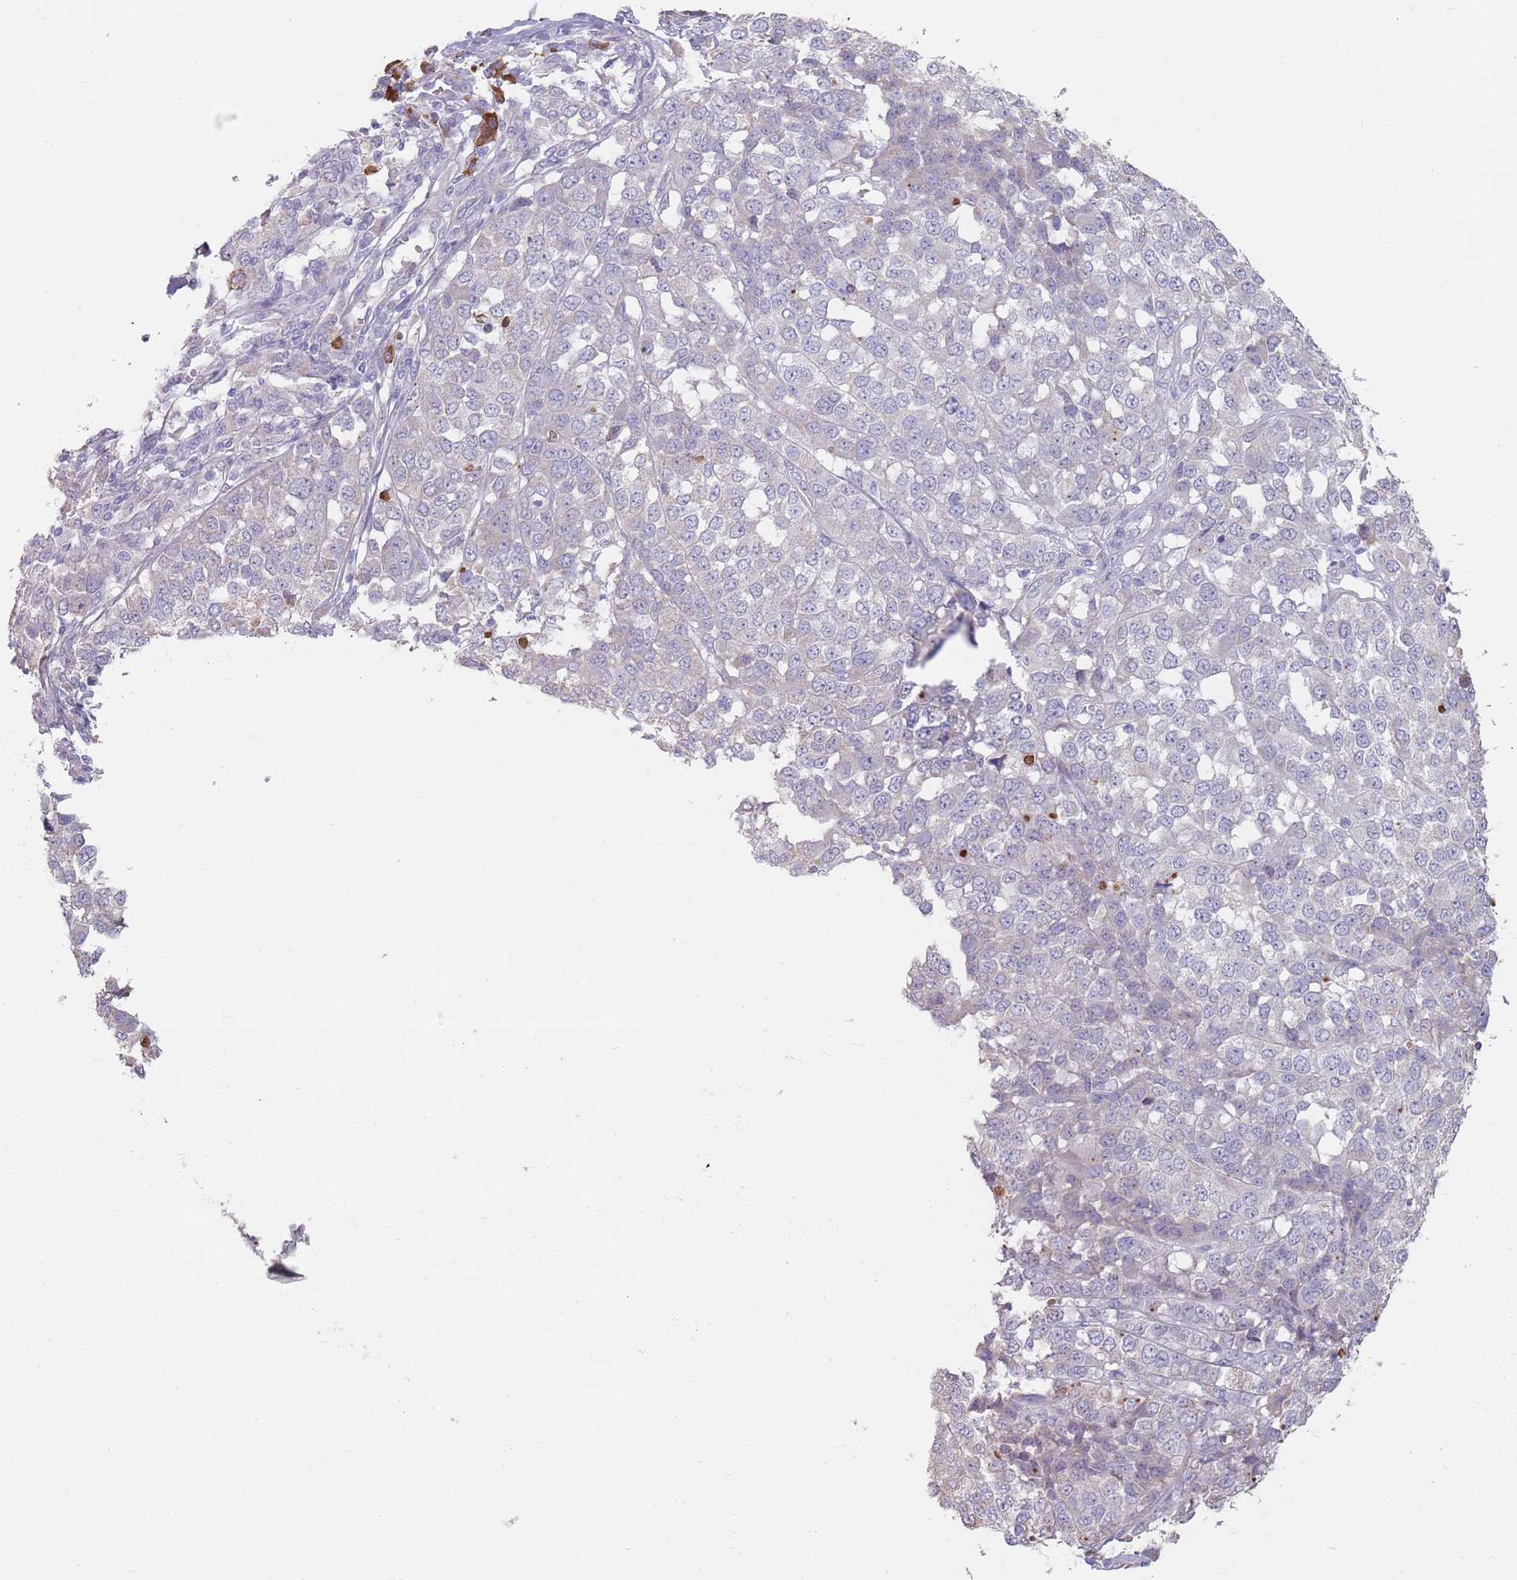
{"staining": {"intensity": "negative", "quantity": "none", "location": "none"}, "tissue": "melanoma", "cell_type": "Tumor cells", "image_type": "cancer", "snomed": [{"axis": "morphology", "description": "Malignant melanoma, Metastatic site"}, {"axis": "topography", "description": "Lymph node"}], "caption": "Melanoma was stained to show a protein in brown. There is no significant positivity in tumor cells. (DAB (3,3'-diaminobenzidine) IHC, high magnification).", "gene": "DXO", "patient": {"sex": "male", "age": 44}}